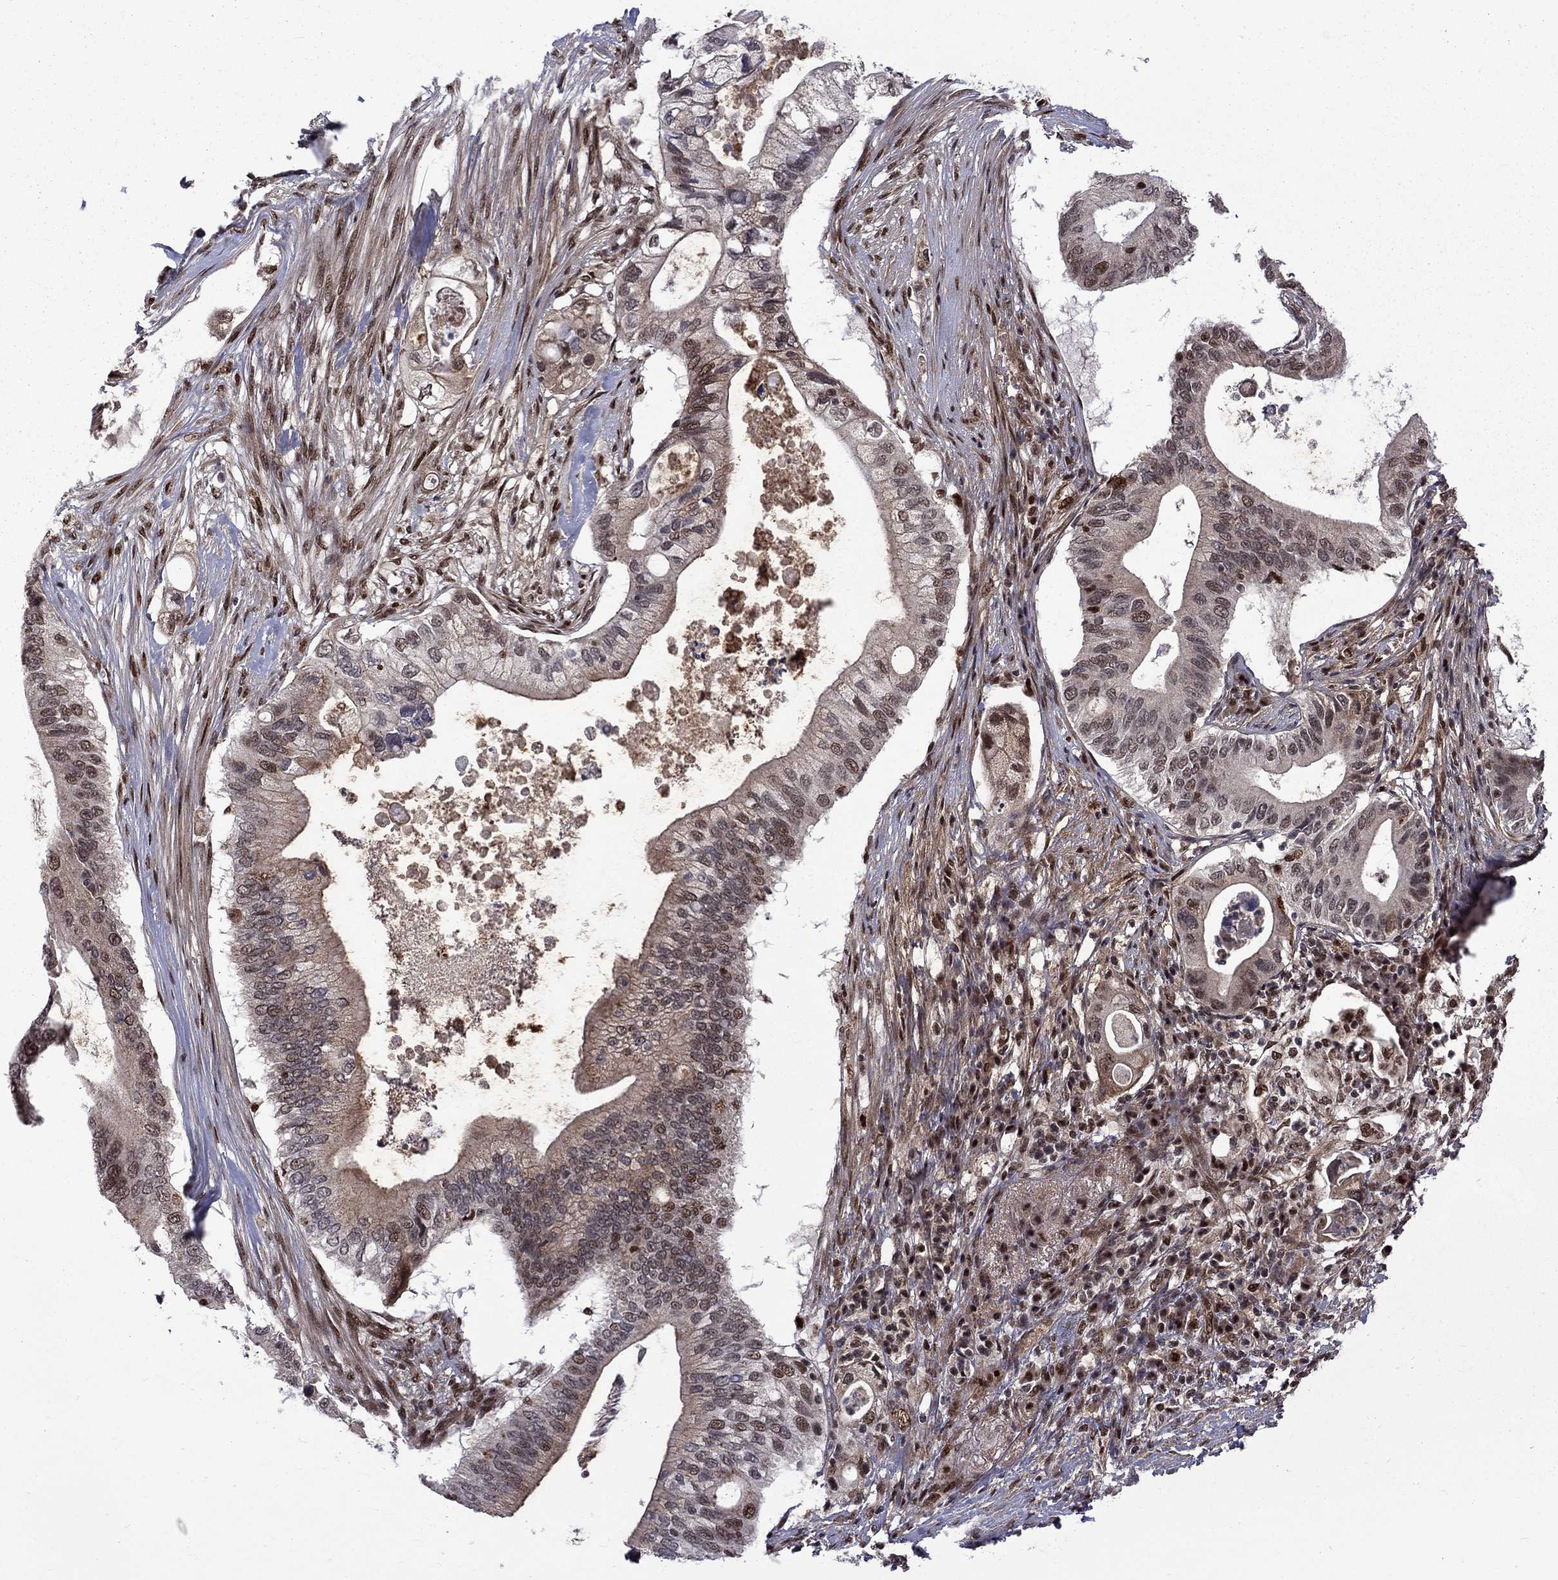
{"staining": {"intensity": "strong", "quantity": "<25%", "location": "nuclear"}, "tissue": "pancreatic cancer", "cell_type": "Tumor cells", "image_type": "cancer", "snomed": [{"axis": "morphology", "description": "Adenocarcinoma, NOS"}, {"axis": "topography", "description": "Pancreas"}], "caption": "Adenocarcinoma (pancreatic) was stained to show a protein in brown. There is medium levels of strong nuclear staining in approximately <25% of tumor cells.", "gene": "KPNA3", "patient": {"sex": "female", "age": 72}}